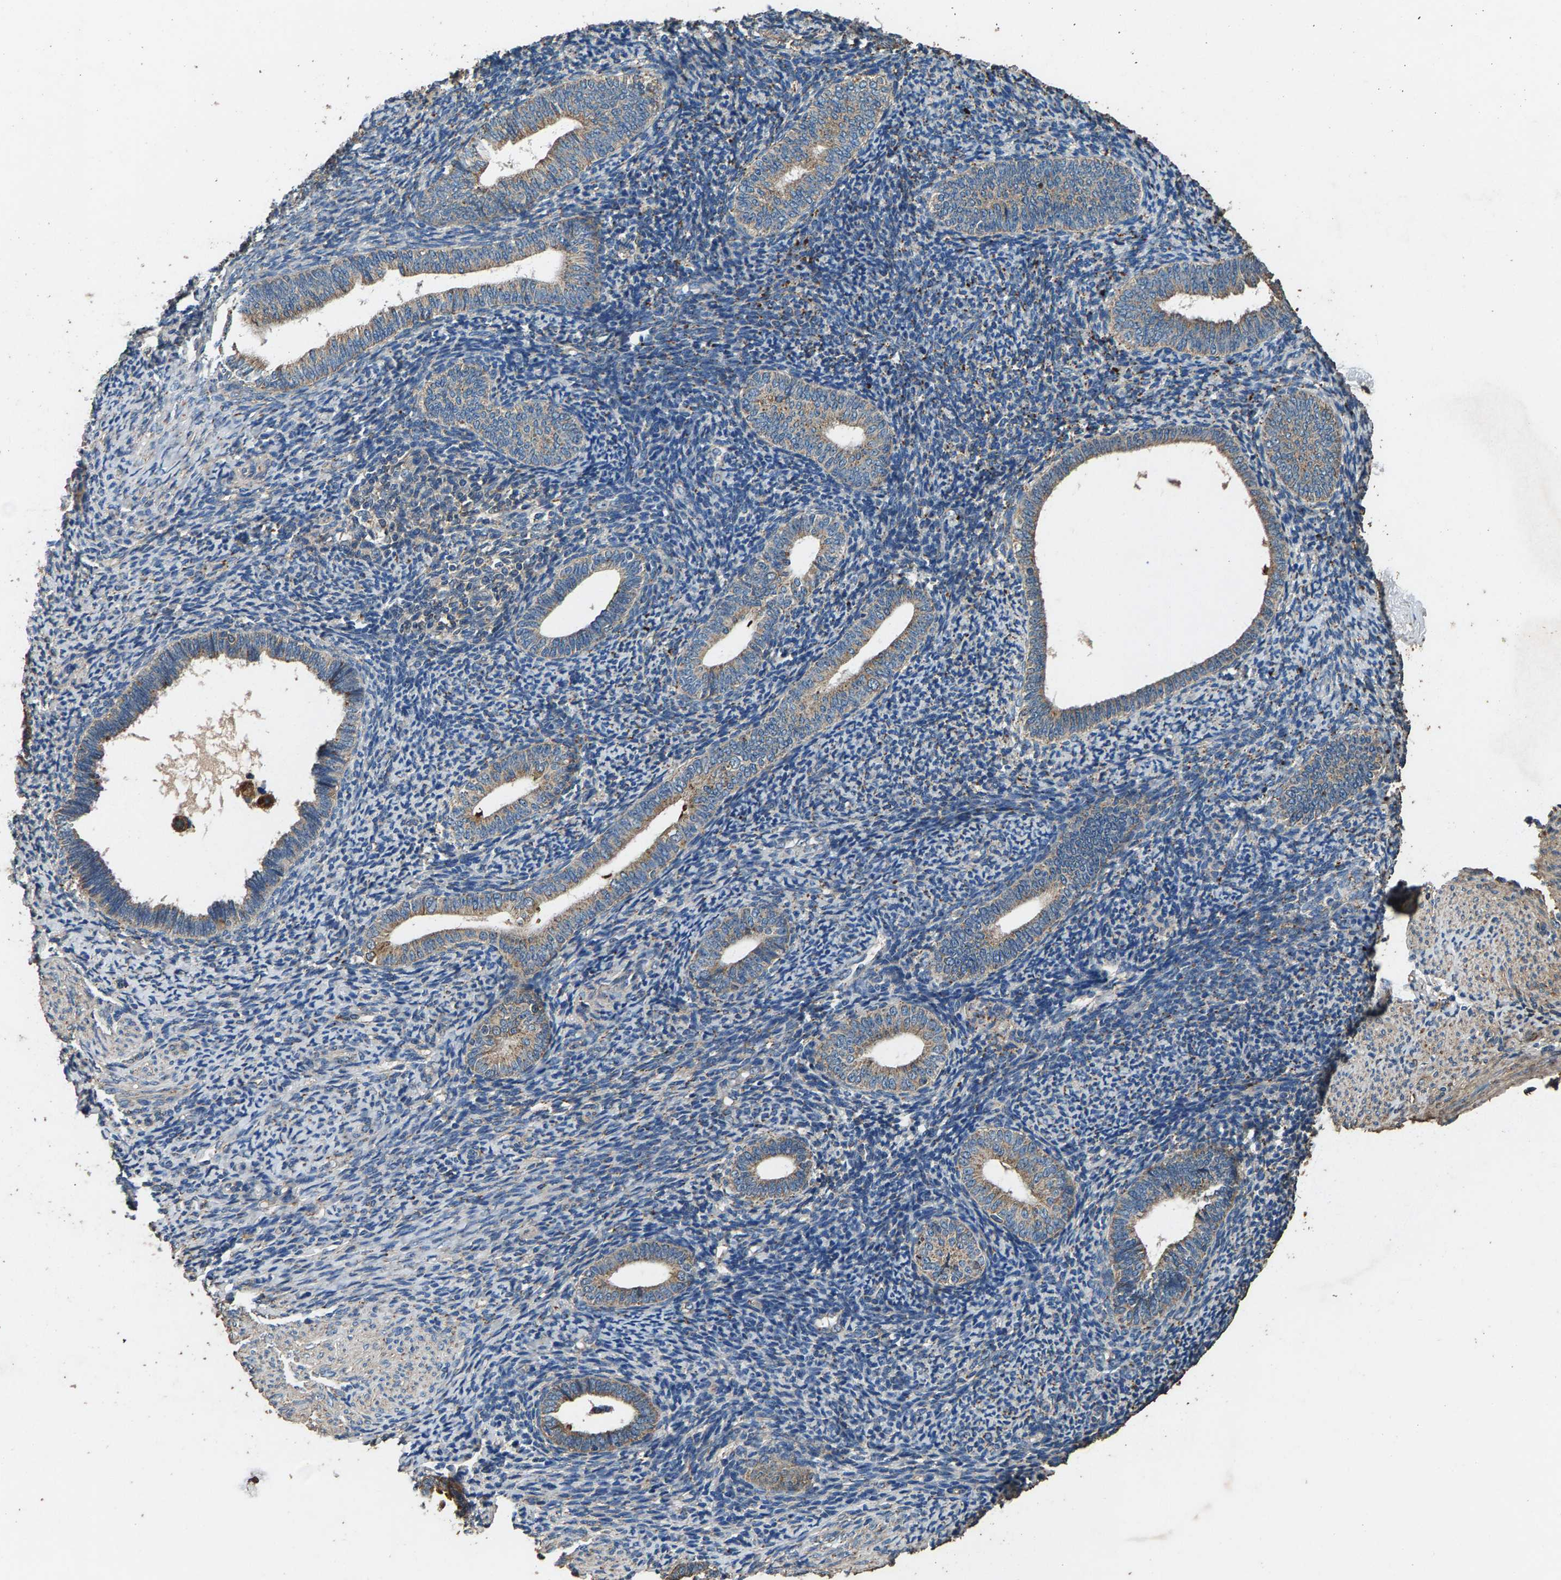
{"staining": {"intensity": "weak", "quantity": "<25%", "location": "cytoplasmic/membranous"}, "tissue": "endometrium", "cell_type": "Cells in endometrial stroma", "image_type": "normal", "snomed": [{"axis": "morphology", "description": "Normal tissue, NOS"}, {"axis": "topography", "description": "Endometrium"}], "caption": "High power microscopy histopathology image of an immunohistochemistry (IHC) histopathology image of benign endometrium, revealing no significant staining in cells in endometrial stroma.", "gene": "MRPL27", "patient": {"sex": "female", "age": 66}}